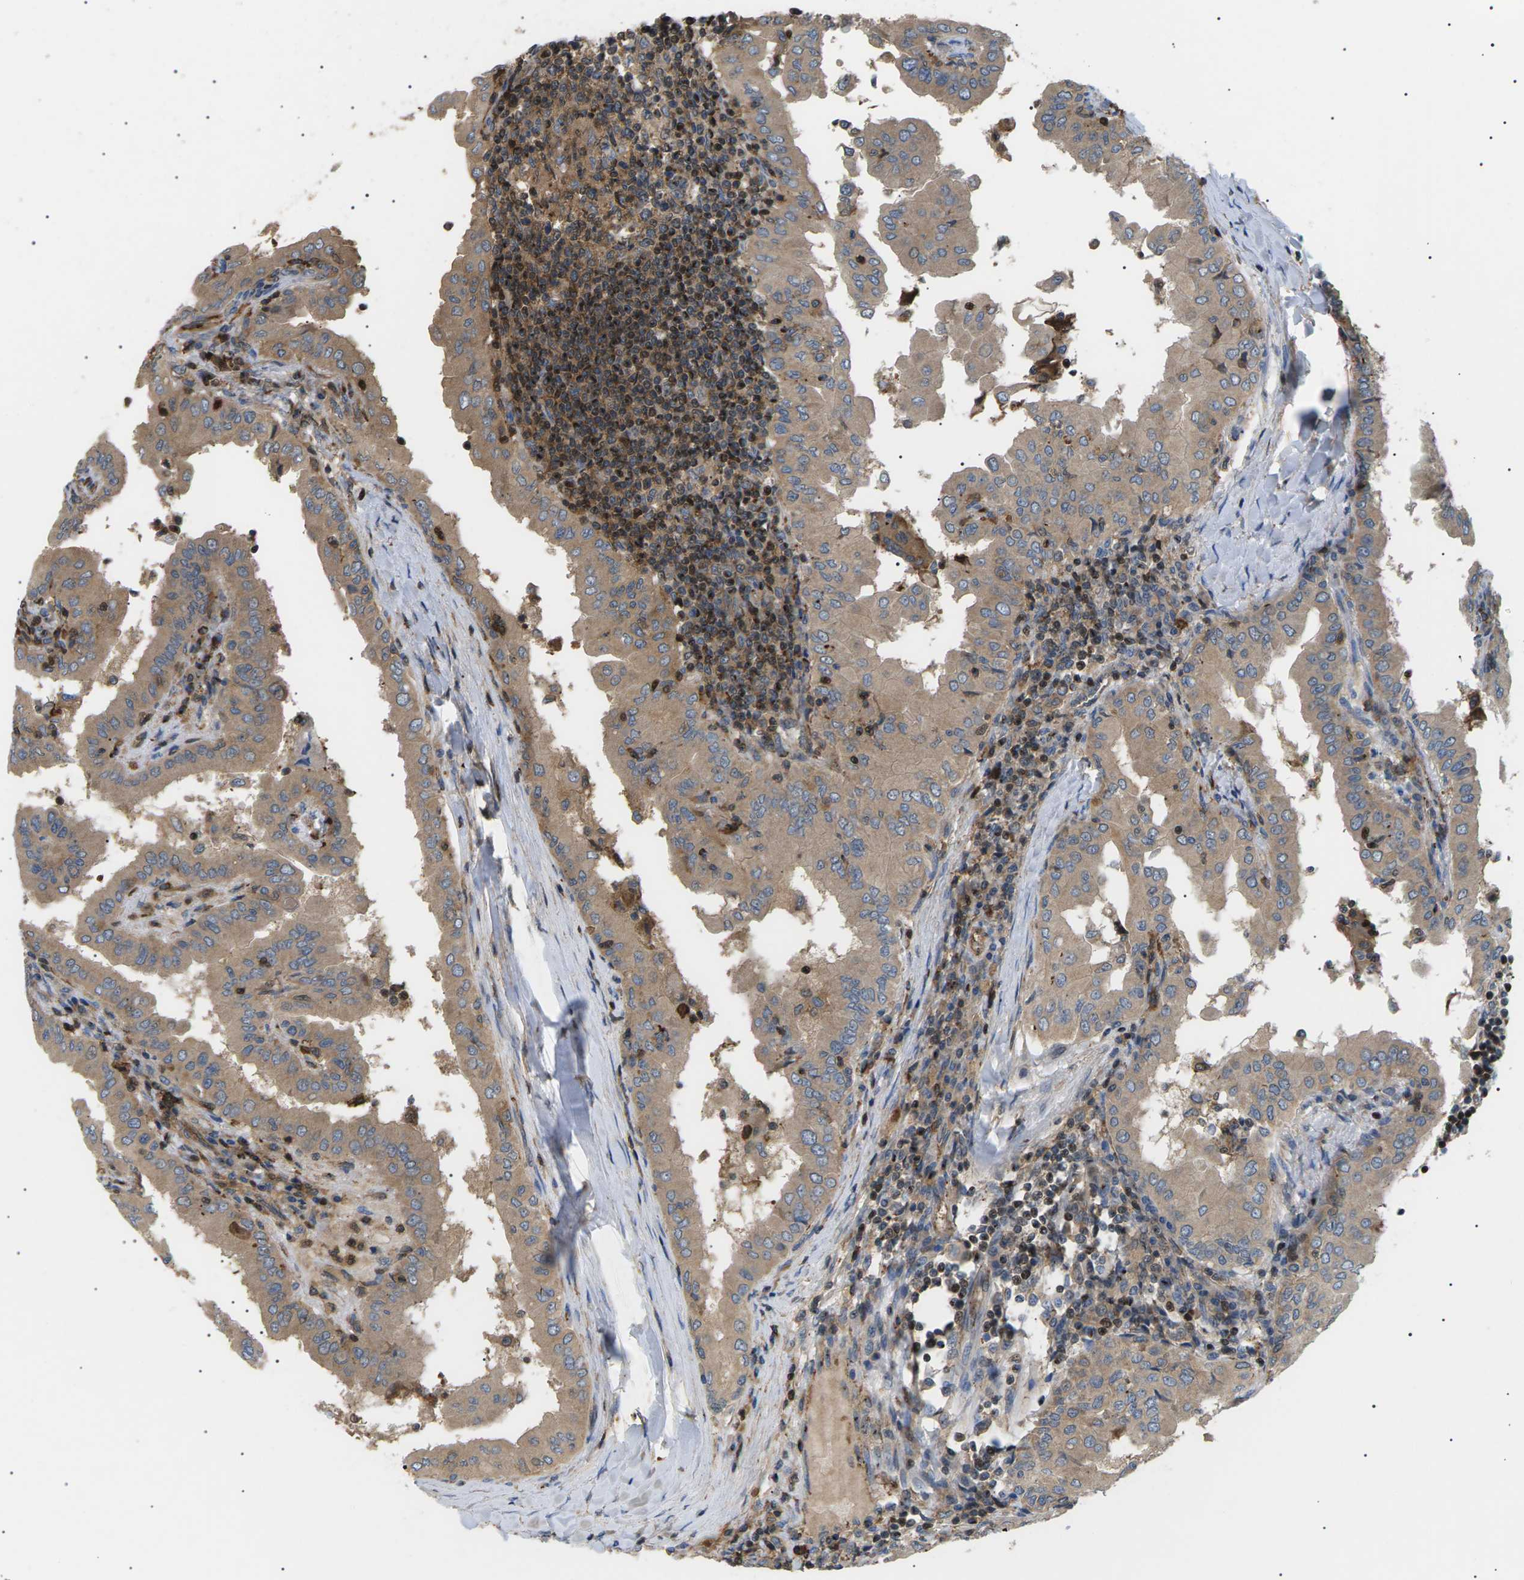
{"staining": {"intensity": "weak", "quantity": ">75%", "location": "cytoplasmic/membranous"}, "tissue": "thyroid cancer", "cell_type": "Tumor cells", "image_type": "cancer", "snomed": [{"axis": "morphology", "description": "Papillary adenocarcinoma, NOS"}, {"axis": "topography", "description": "Thyroid gland"}], "caption": "This is an image of immunohistochemistry (IHC) staining of papillary adenocarcinoma (thyroid), which shows weak positivity in the cytoplasmic/membranous of tumor cells.", "gene": "TMTC4", "patient": {"sex": "male", "age": 33}}